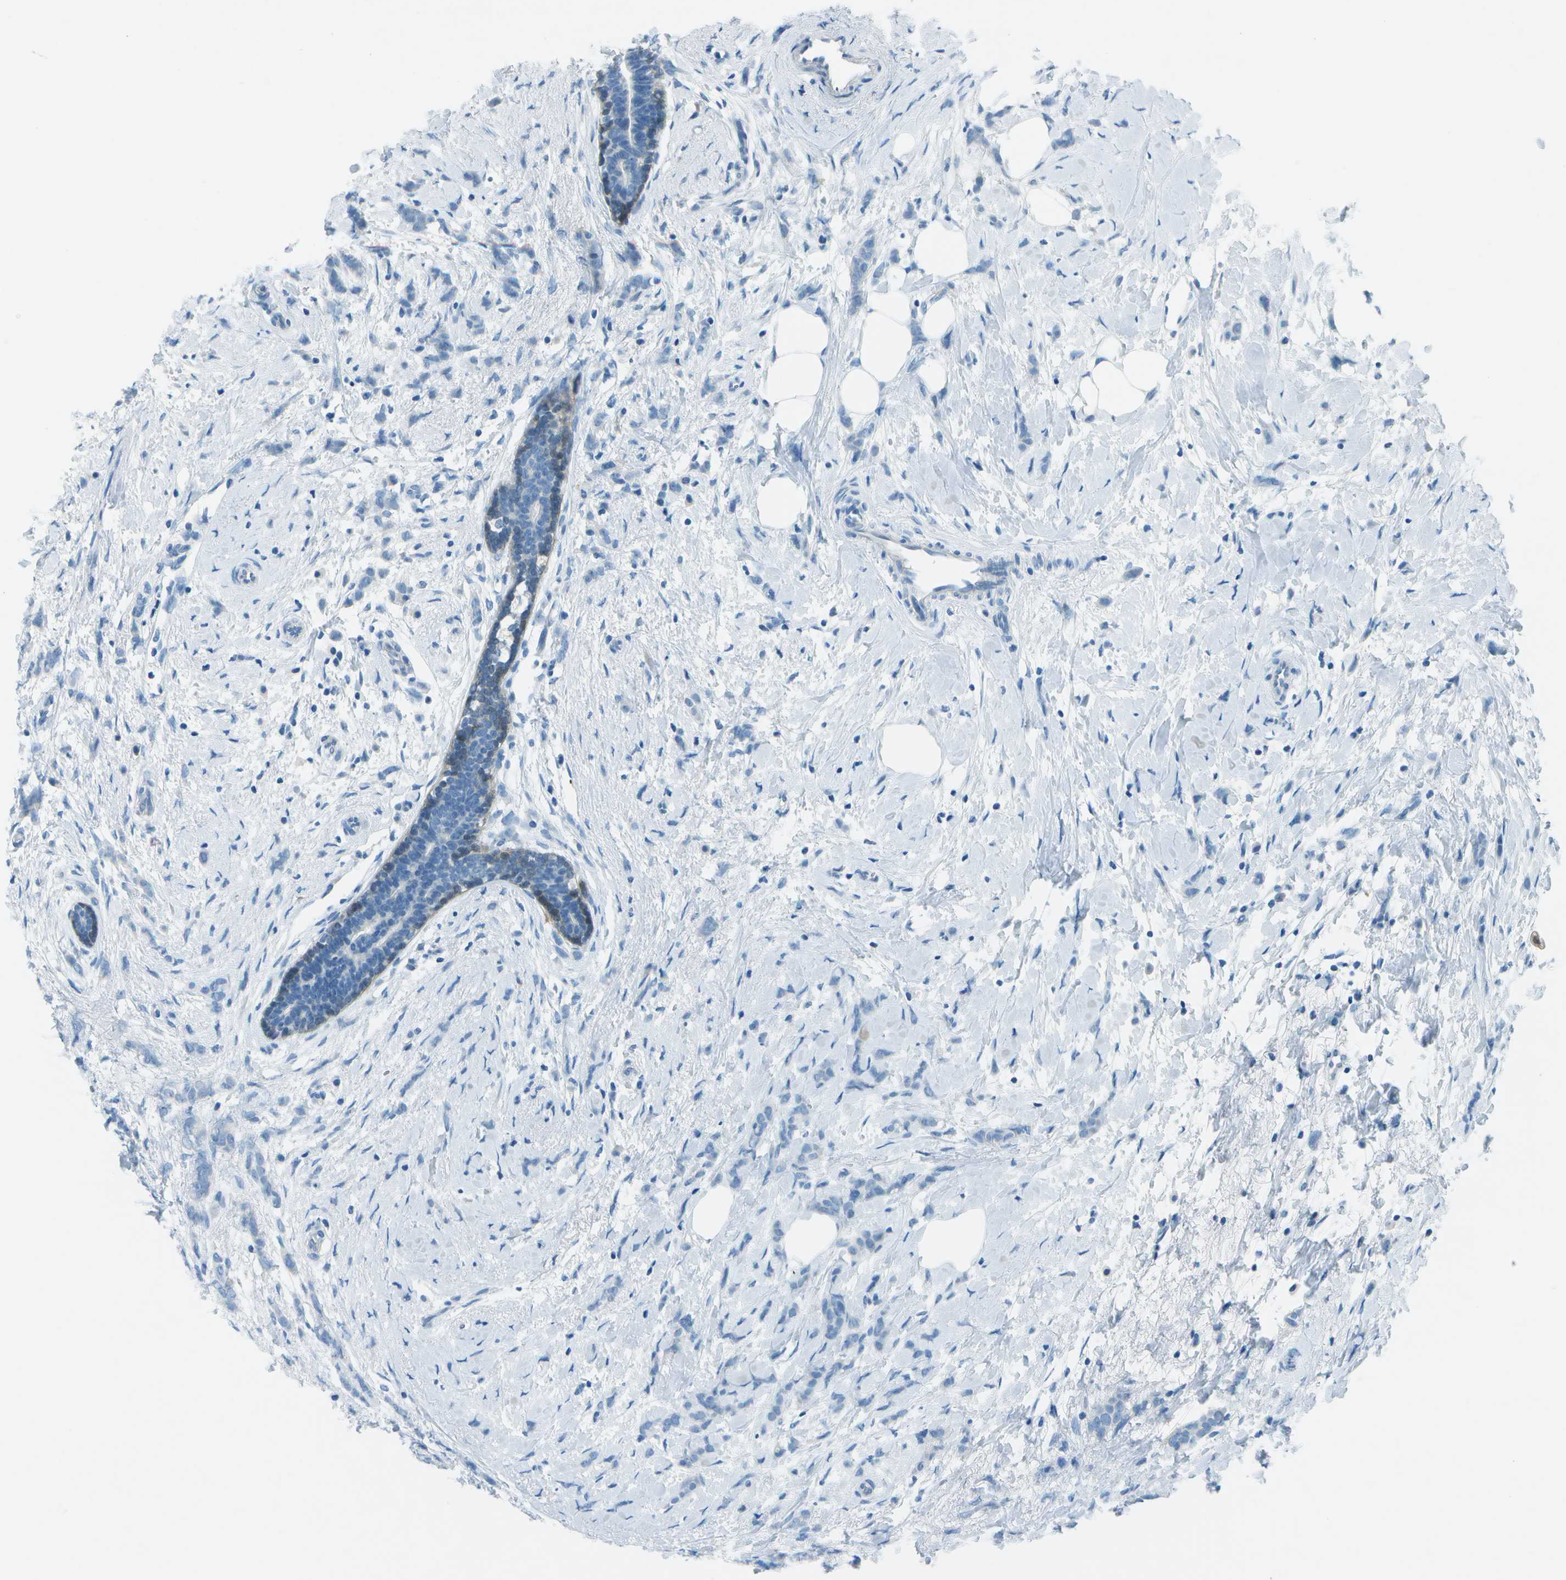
{"staining": {"intensity": "negative", "quantity": "none", "location": "none"}, "tissue": "breast cancer", "cell_type": "Tumor cells", "image_type": "cancer", "snomed": [{"axis": "morphology", "description": "Lobular carcinoma, in situ"}, {"axis": "morphology", "description": "Lobular carcinoma"}, {"axis": "topography", "description": "Breast"}], "caption": "Tumor cells show no significant protein positivity in breast cancer (lobular carcinoma in situ). (DAB (3,3'-diaminobenzidine) immunohistochemistry with hematoxylin counter stain).", "gene": "FGF1", "patient": {"sex": "female", "age": 41}}